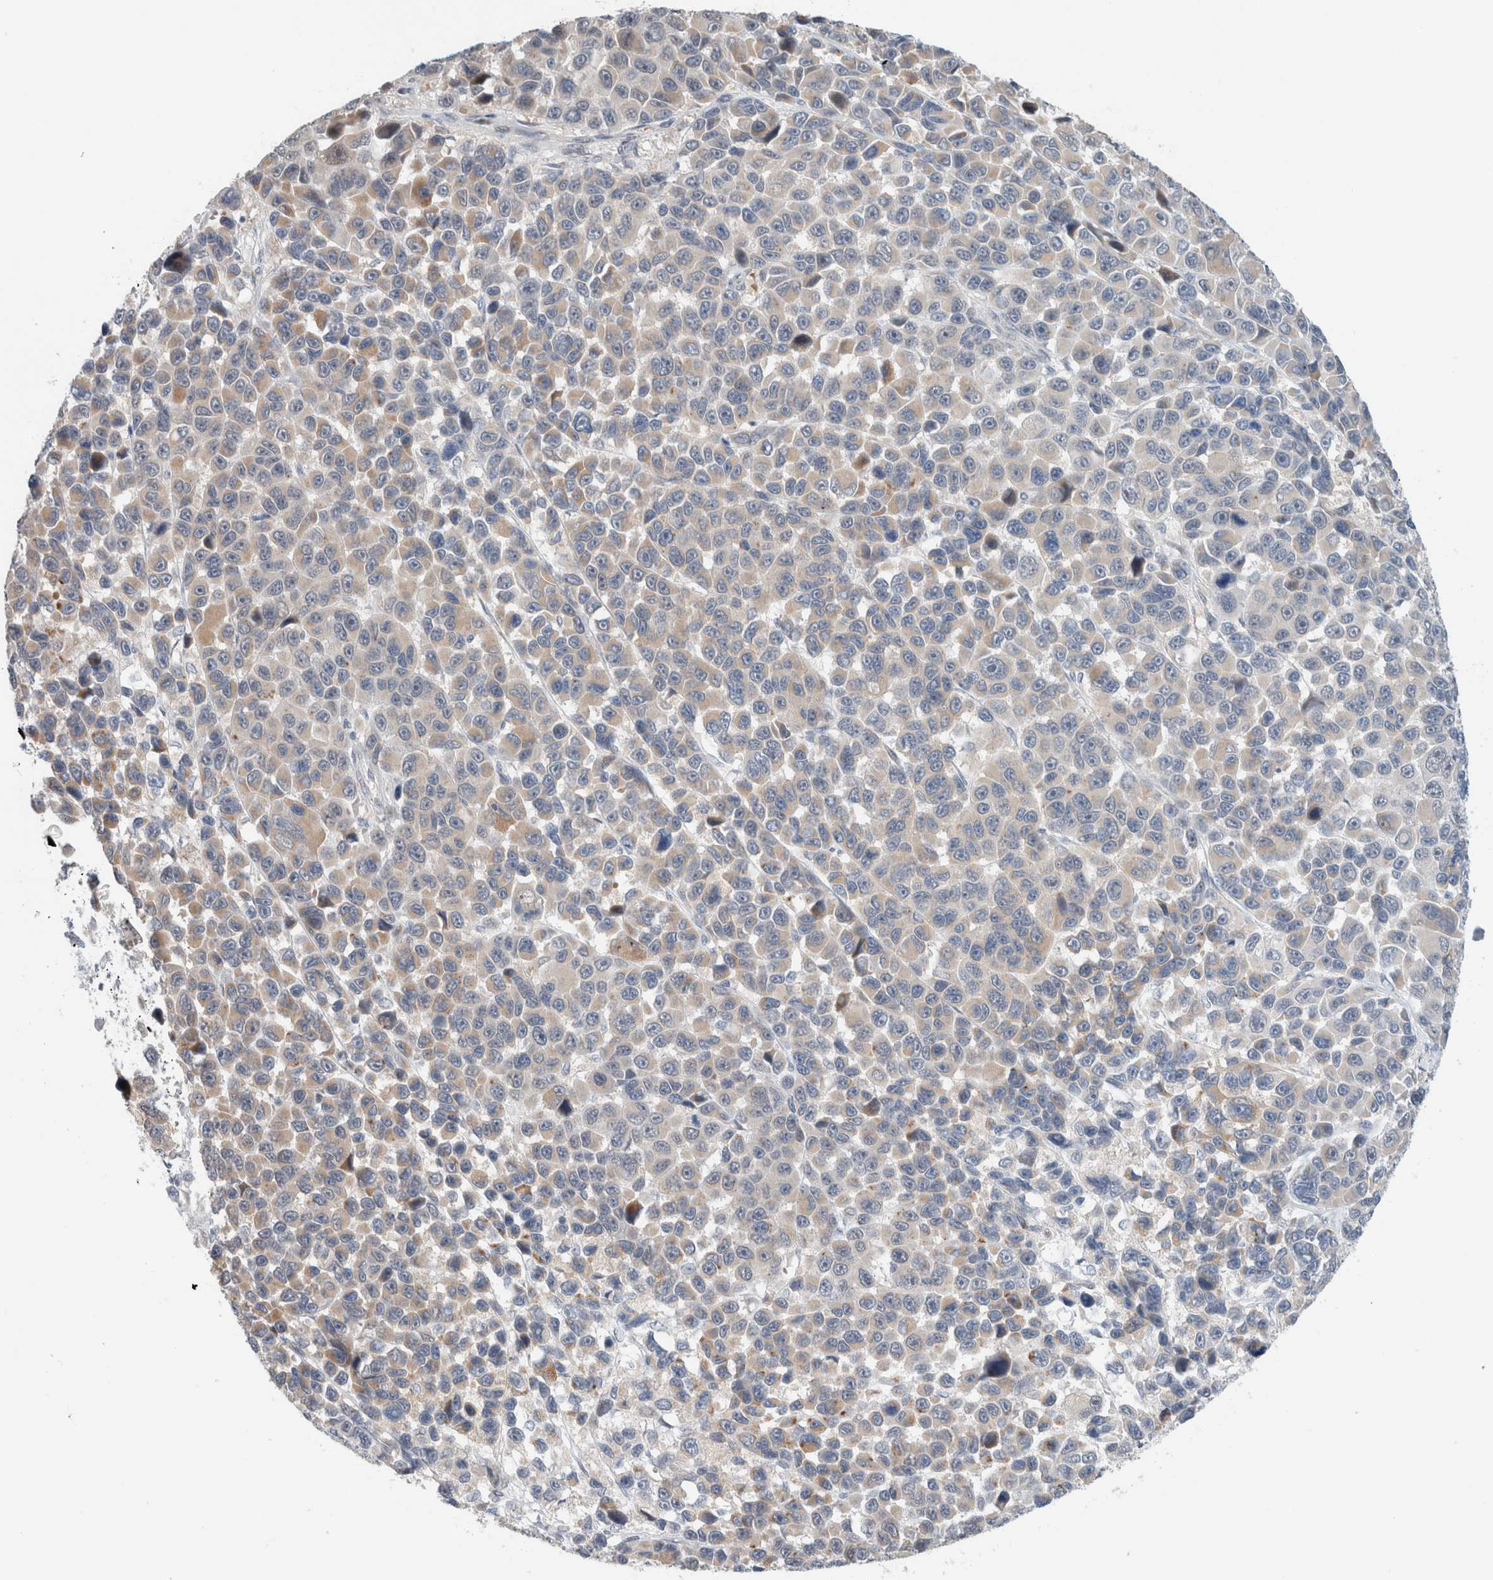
{"staining": {"intensity": "moderate", "quantity": "25%-75%", "location": "cytoplasmic/membranous"}, "tissue": "melanoma", "cell_type": "Tumor cells", "image_type": "cancer", "snomed": [{"axis": "morphology", "description": "Malignant melanoma, NOS"}, {"axis": "topography", "description": "Skin"}], "caption": "Human malignant melanoma stained with a brown dye demonstrates moderate cytoplasmic/membranous positive staining in approximately 25%-75% of tumor cells.", "gene": "CRAT", "patient": {"sex": "male", "age": 53}}